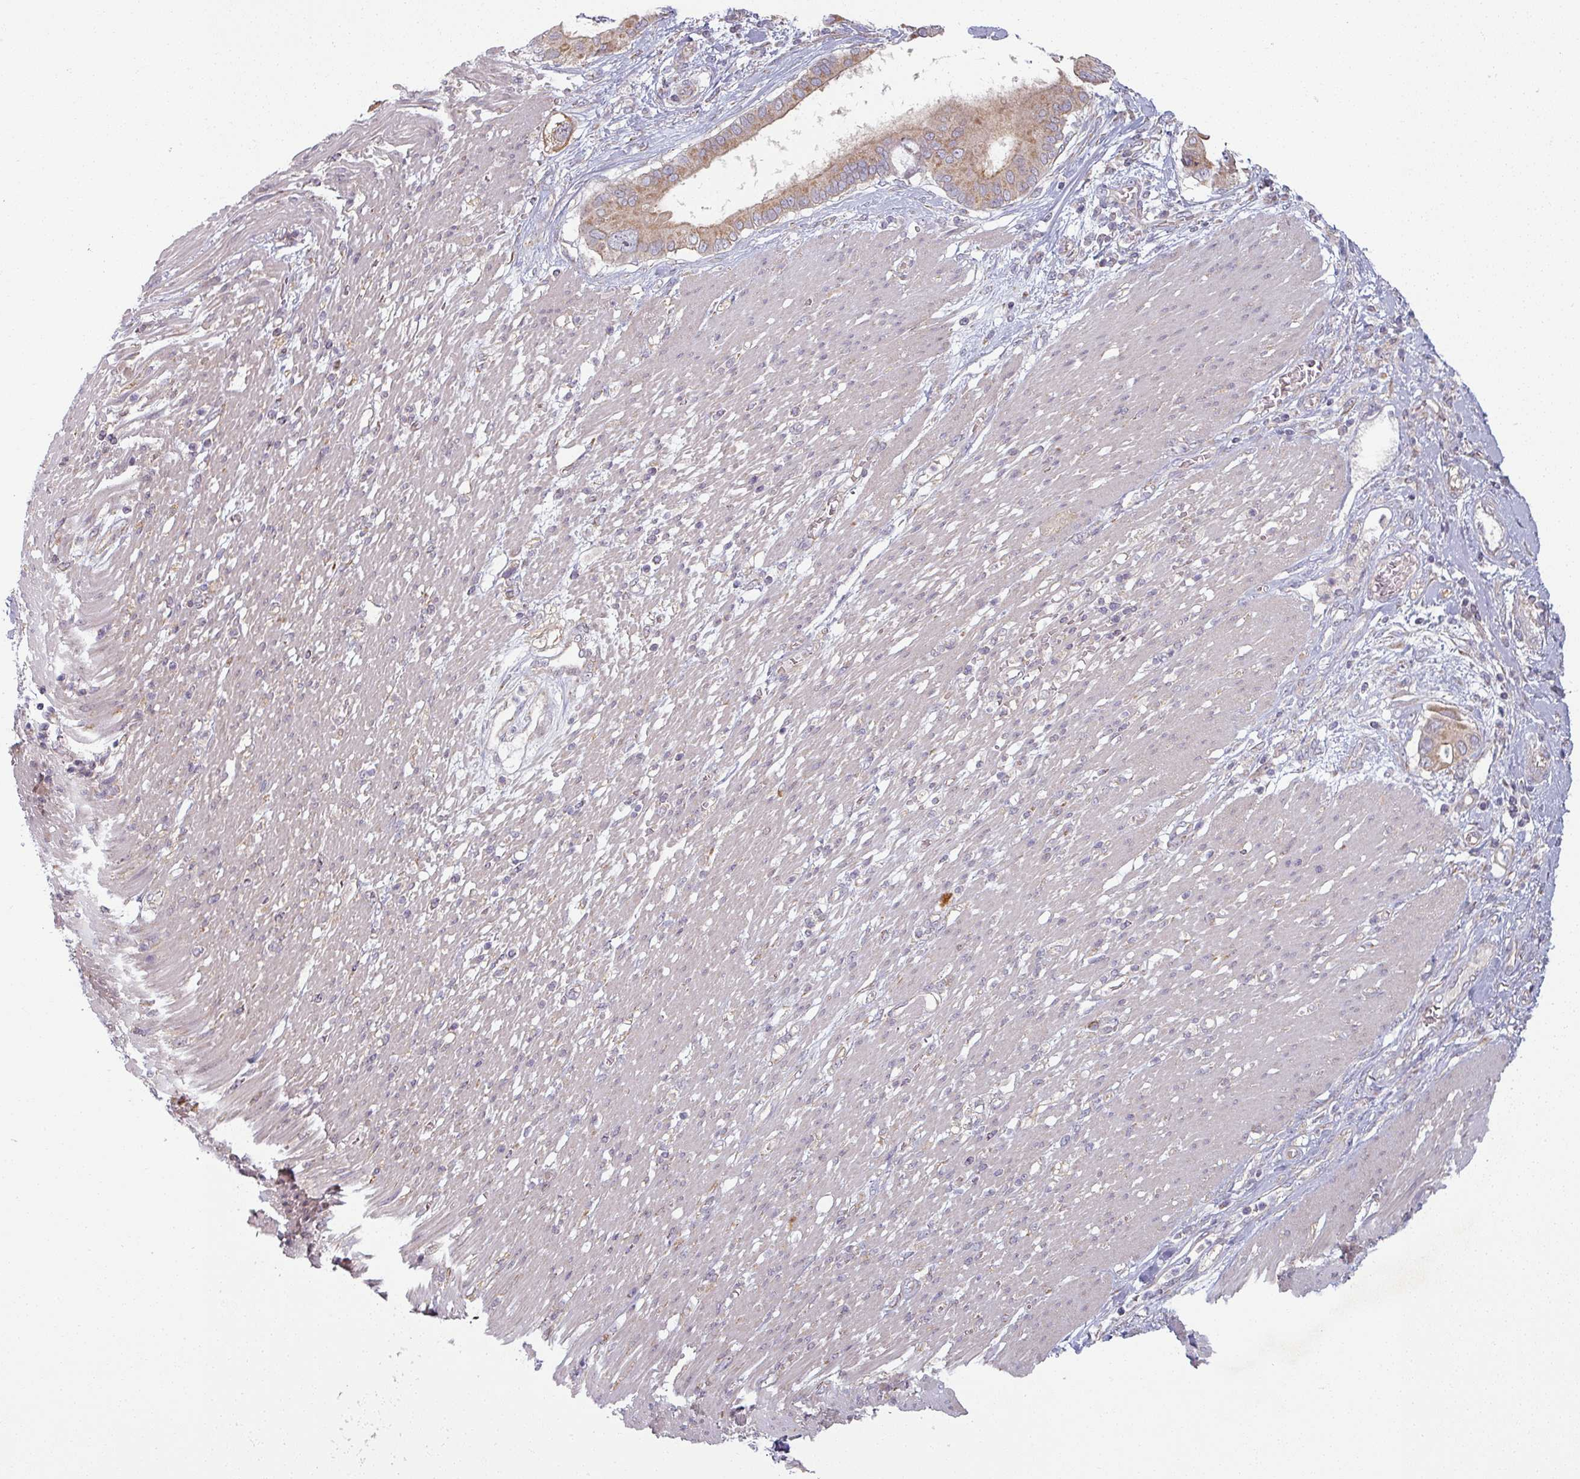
{"staining": {"intensity": "weak", "quantity": ">75%", "location": "cytoplasmic/membranous"}, "tissue": "pancreatic cancer", "cell_type": "Tumor cells", "image_type": "cancer", "snomed": [{"axis": "morphology", "description": "Adenocarcinoma, NOS"}, {"axis": "topography", "description": "Pancreas"}], "caption": "IHC of human adenocarcinoma (pancreatic) displays low levels of weak cytoplasmic/membranous expression in about >75% of tumor cells.", "gene": "PLEKHJ1", "patient": {"sex": "male", "age": 68}}